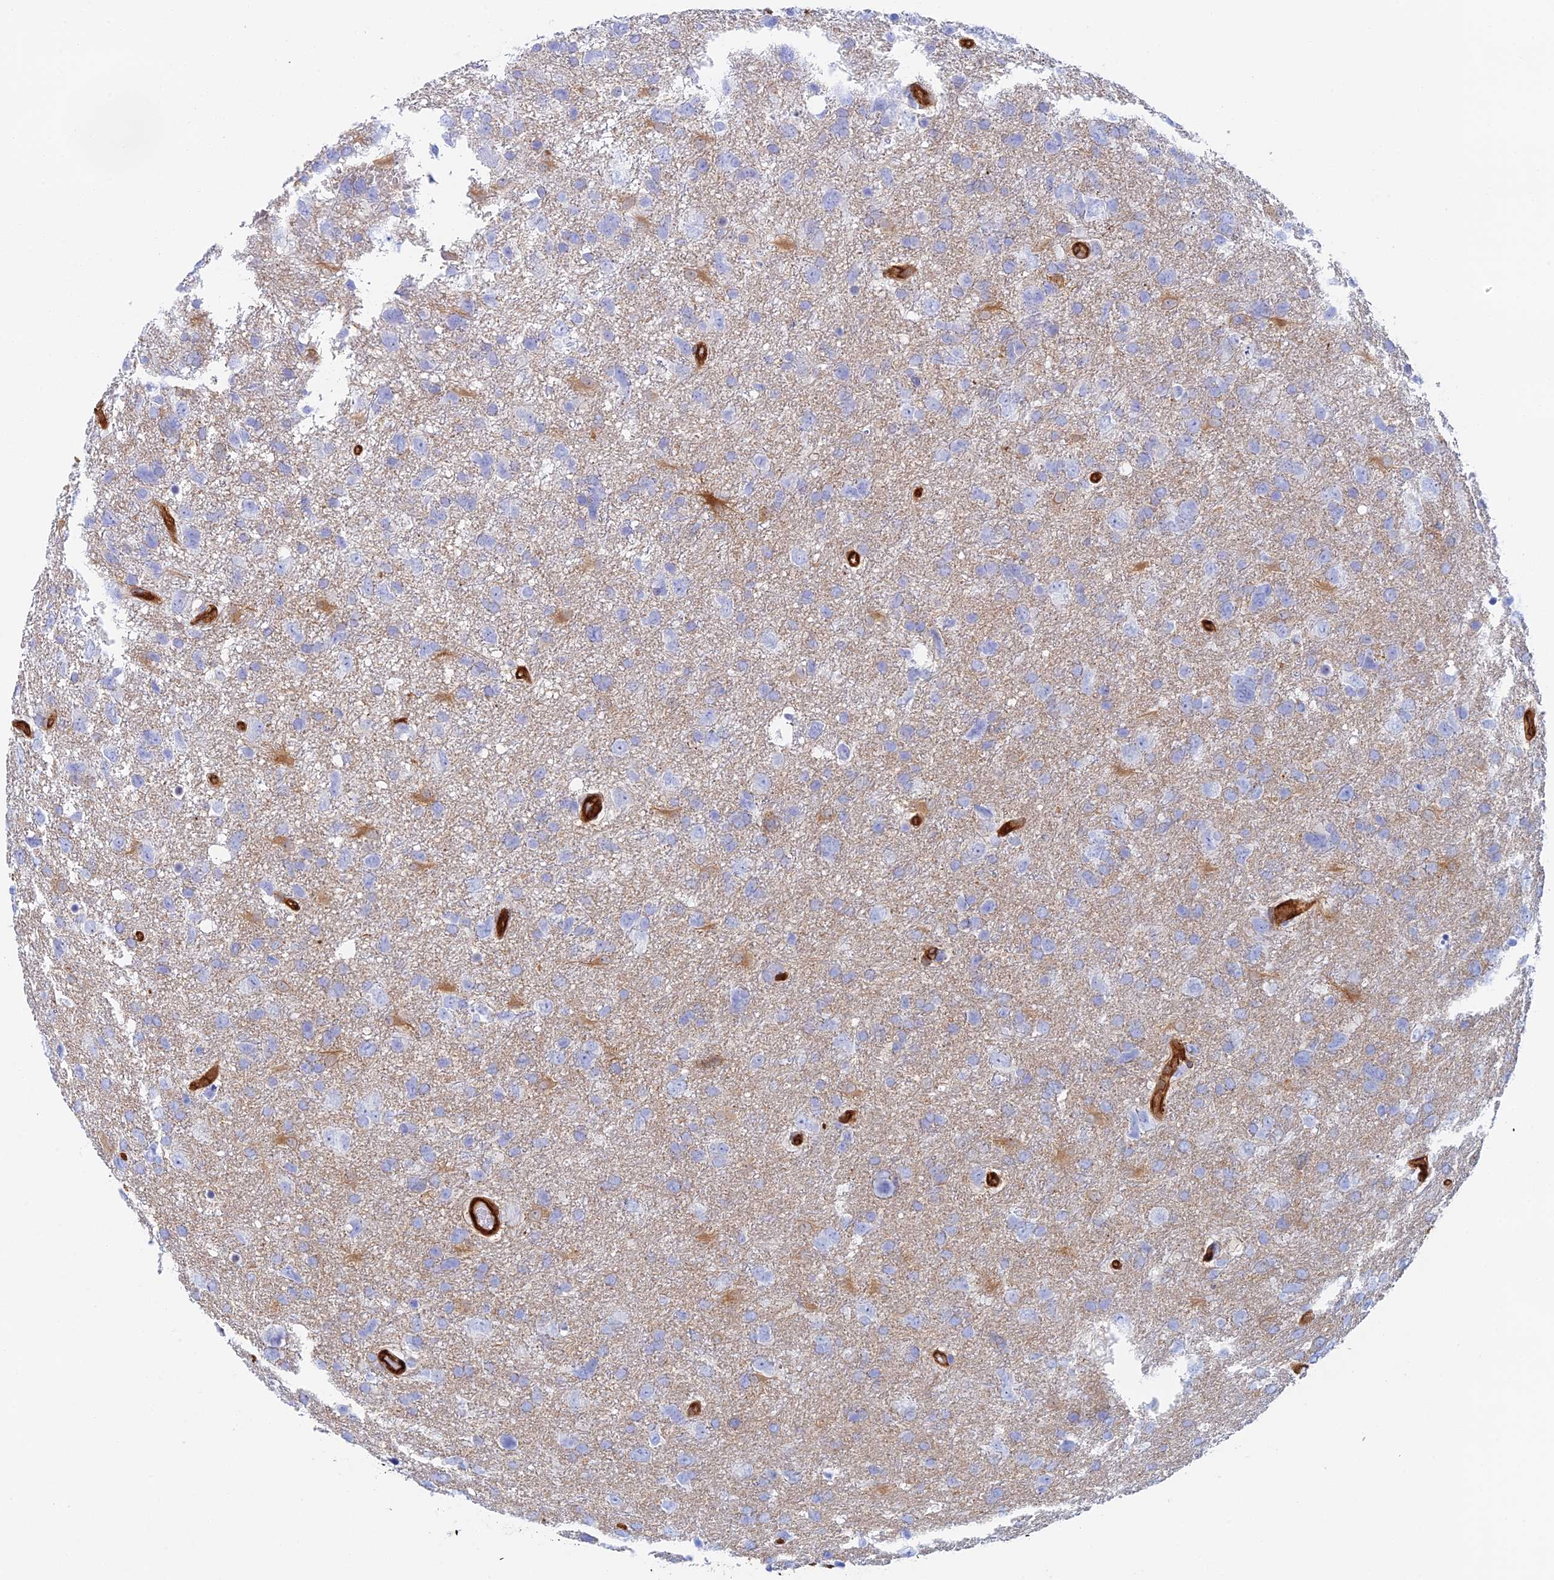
{"staining": {"intensity": "negative", "quantity": "none", "location": "none"}, "tissue": "glioma", "cell_type": "Tumor cells", "image_type": "cancer", "snomed": [{"axis": "morphology", "description": "Glioma, malignant, High grade"}, {"axis": "topography", "description": "Brain"}], "caption": "Histopathology image shows no significant protein positivity in tumor cells of malignant high-grade glioma.", "gene": "CRIP2", "patient": {"sex": "male", "age": 61}}